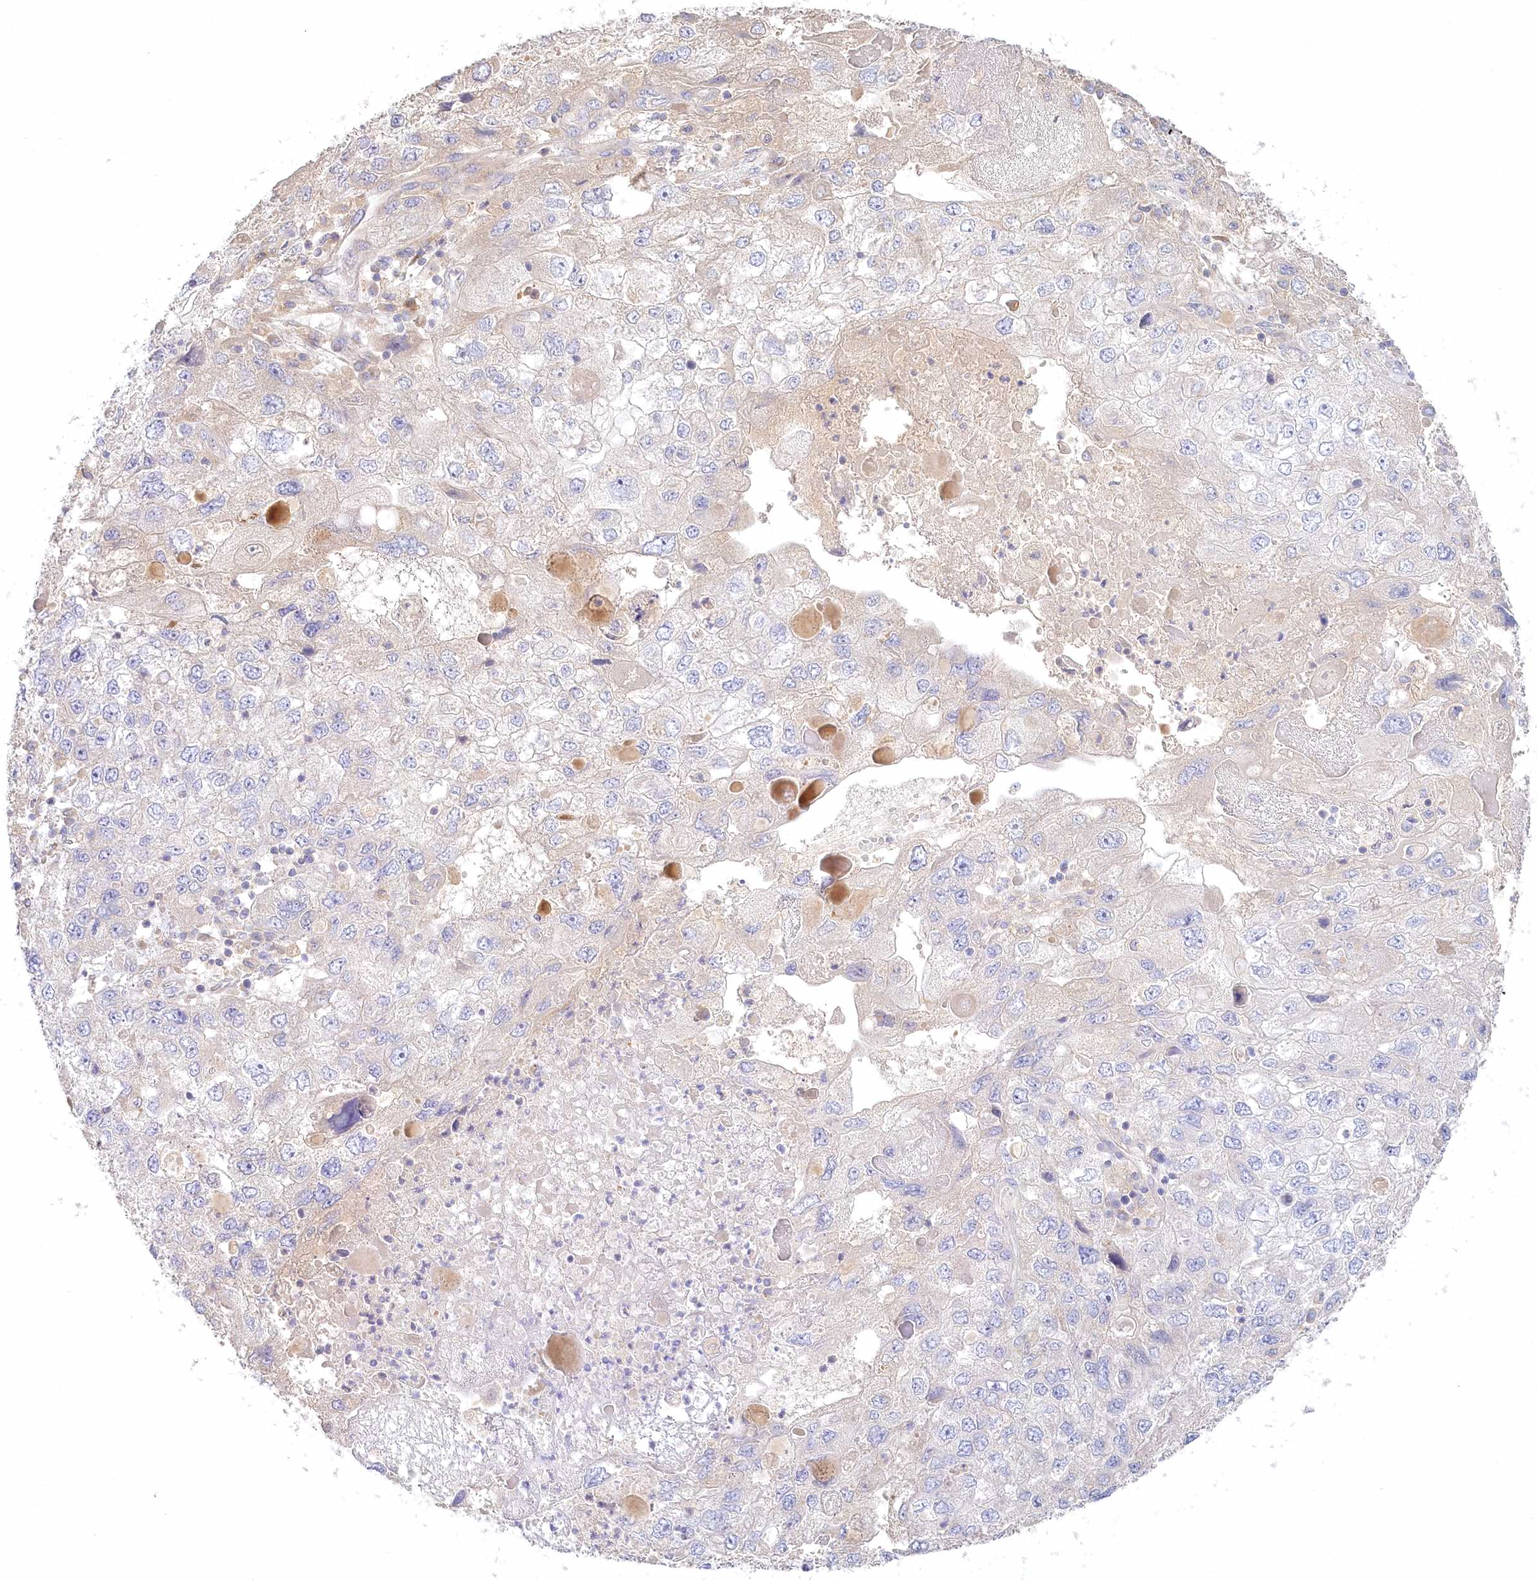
{"staining": {"intensity": "negative", "quantity": "none", "location": "none"}, "tissue": "endometrial cancer", "cell_type": "Tumor cells", "image_type": "cancer", "snomed": [{"axis": "morphology", "description": "Adenocarcinoma, NOS"}, {"axis": "topography", "description": "Endometrium"}], "caption": "Tumor cells are negative for brown protein staining in endometrial adenocarcinoma. (DAB IHC visualized using brightfield microscopy, high magnification).", "gene": "VSIG1", "patient": {"sex": "female", "age": 49}}